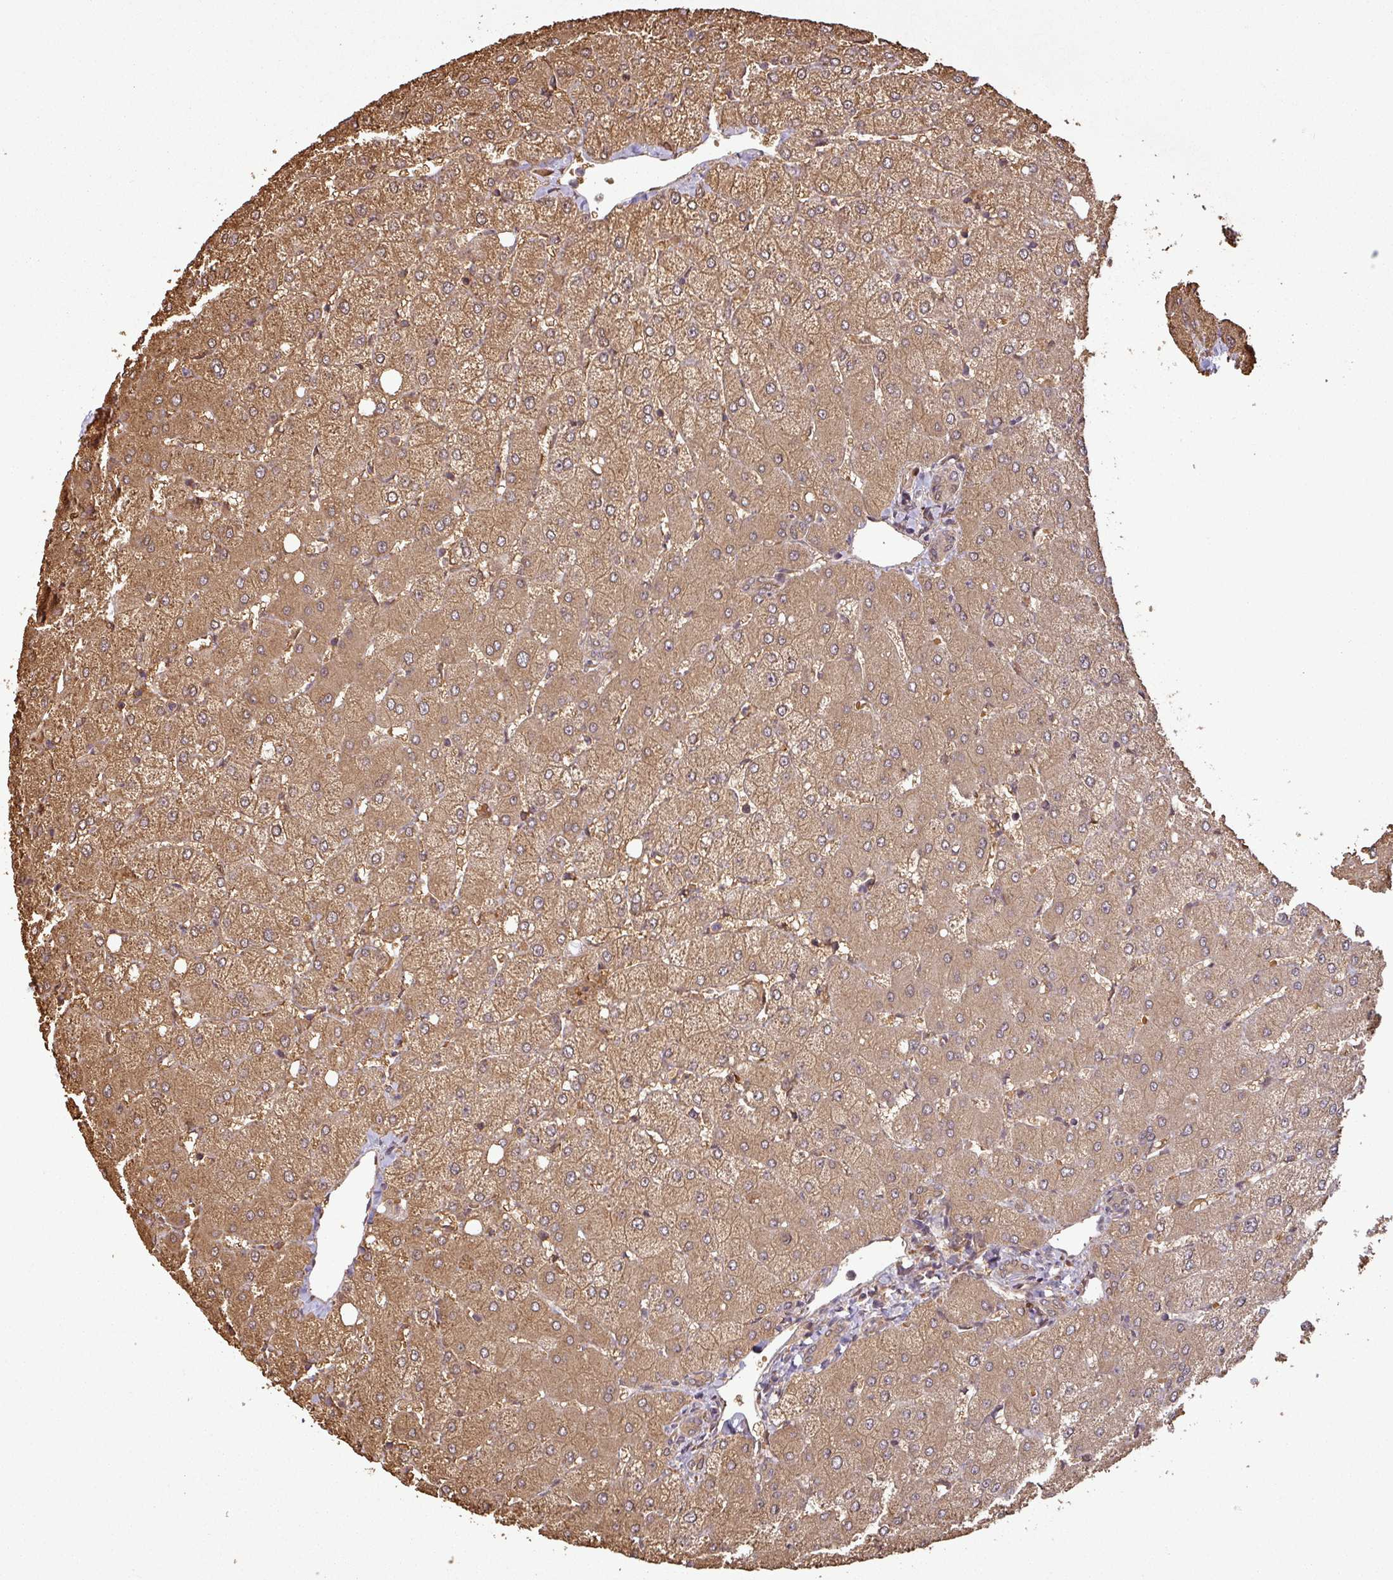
{"staining": {"intensity": "moderate", "quantity": ">75%", "location": "cytoplasmic/membranous"}, "tissue": "liver", "cell_type": "Cholangiocytes", "image_type": "normal", "snomed": [{"axis": "morphology", "description": "Normal tissue, NOS"}, {"axis": "topography", "description": "Liver"}], "caption": "Cholangiocytes show medium levels of moderate cytoplasmic/membranous expression in about >75% of cells in unremarkable human liver. Using DAB (brown) and hematoxylin (blue) stains, captured at high magnification using brightfield microscopy.", "gene": "MAP3K6", "patient": {"sex": "female", "age": 54}}